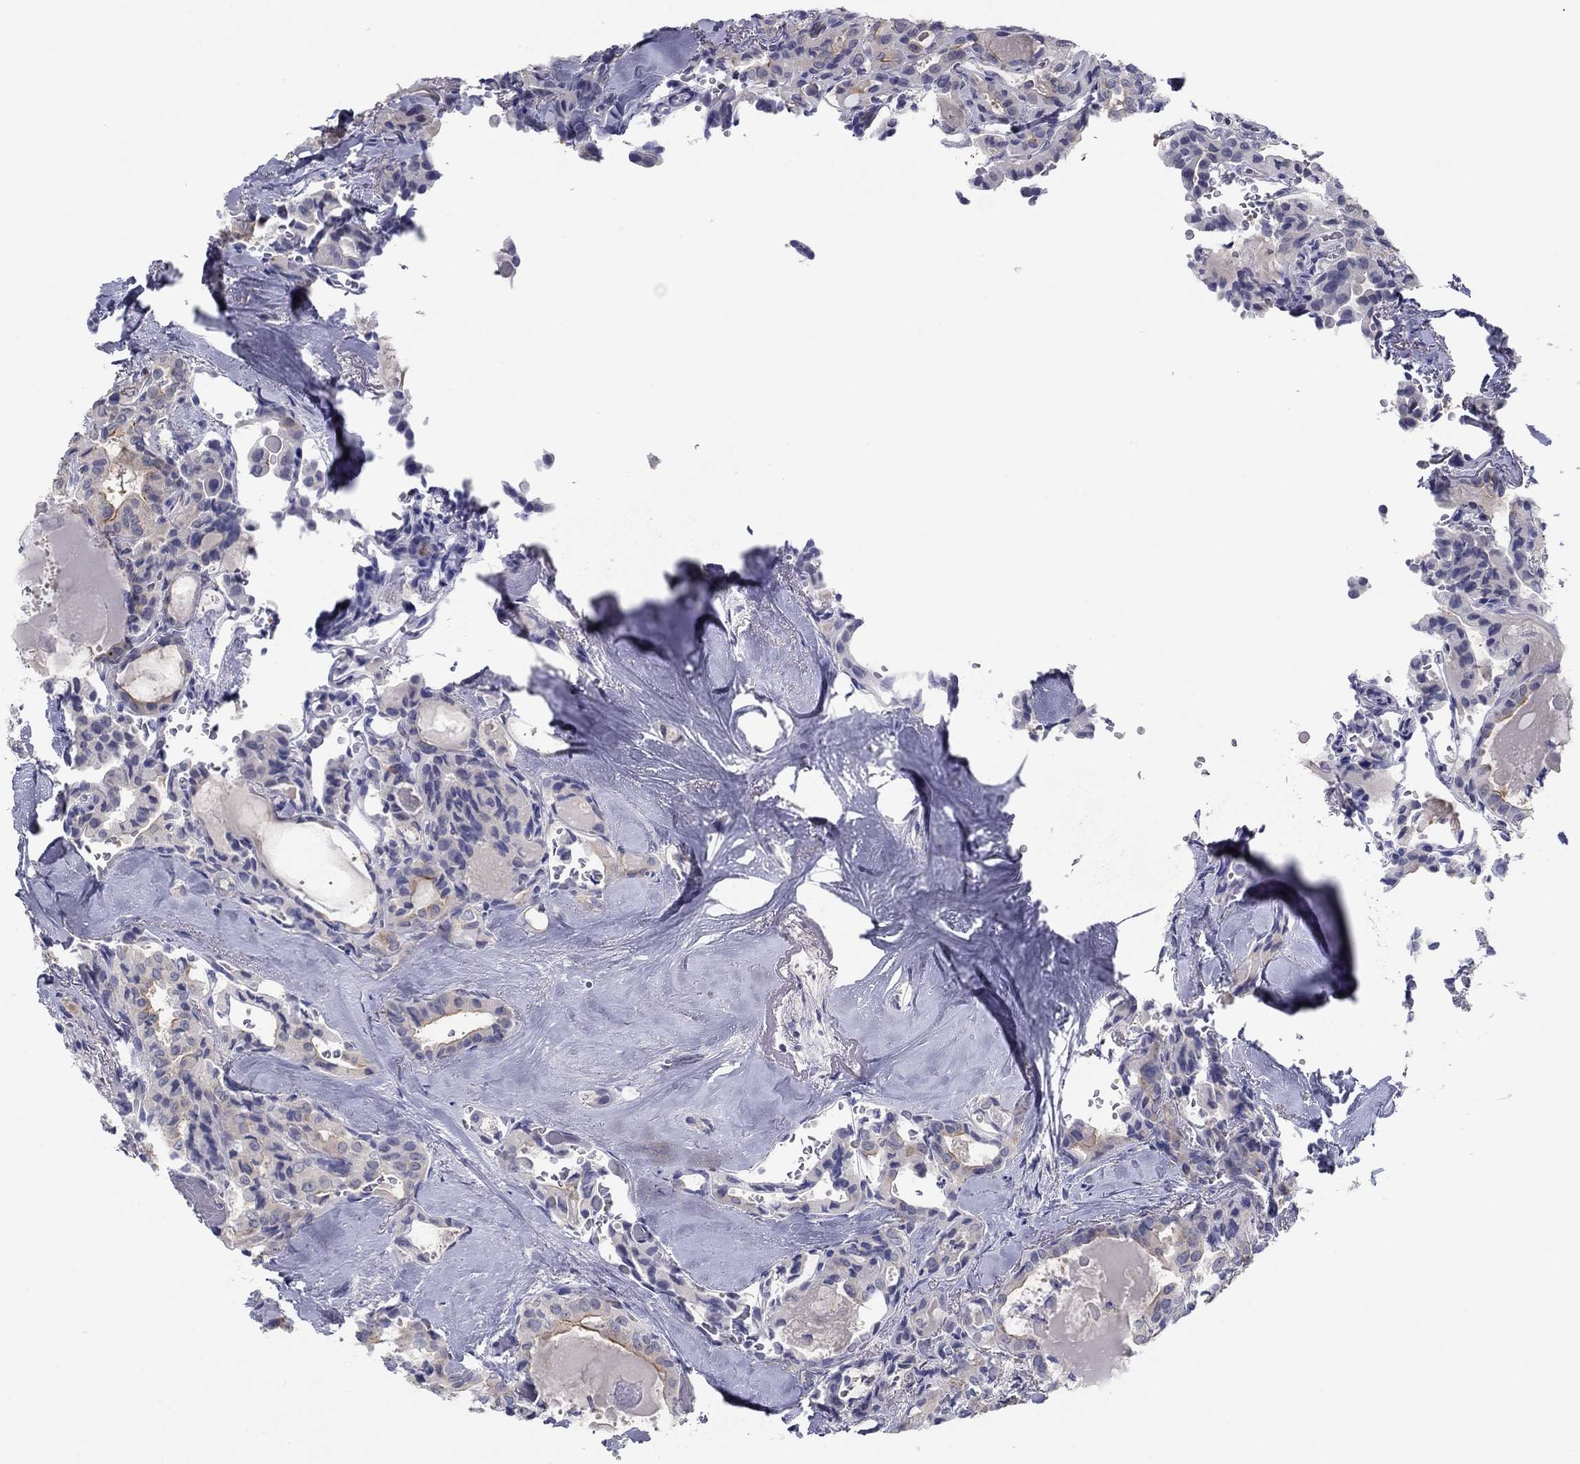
{"staining": {"intensity": "moderate", "quantity": "<25%", "location": "cytoplasmic/membranous"}, "tissue": "thyroid cancer", "cell_type": "Tumor cells", "image_type": "cancer", "snomed": [{"axis": "morphology", "description": "Papillary adenocarcinoma, NOS"}, {"axis": "topography", "description": "Thyroid gland"}], "caption": "IHC histopathology image of thyroid cancer stained for a protein (brown), which shows low levels of moderate cytoplasmic/membranous staining in about <25% of tumor cells.", "gene": "PLS1", "patient": {"sex": "female", "age": 41}}